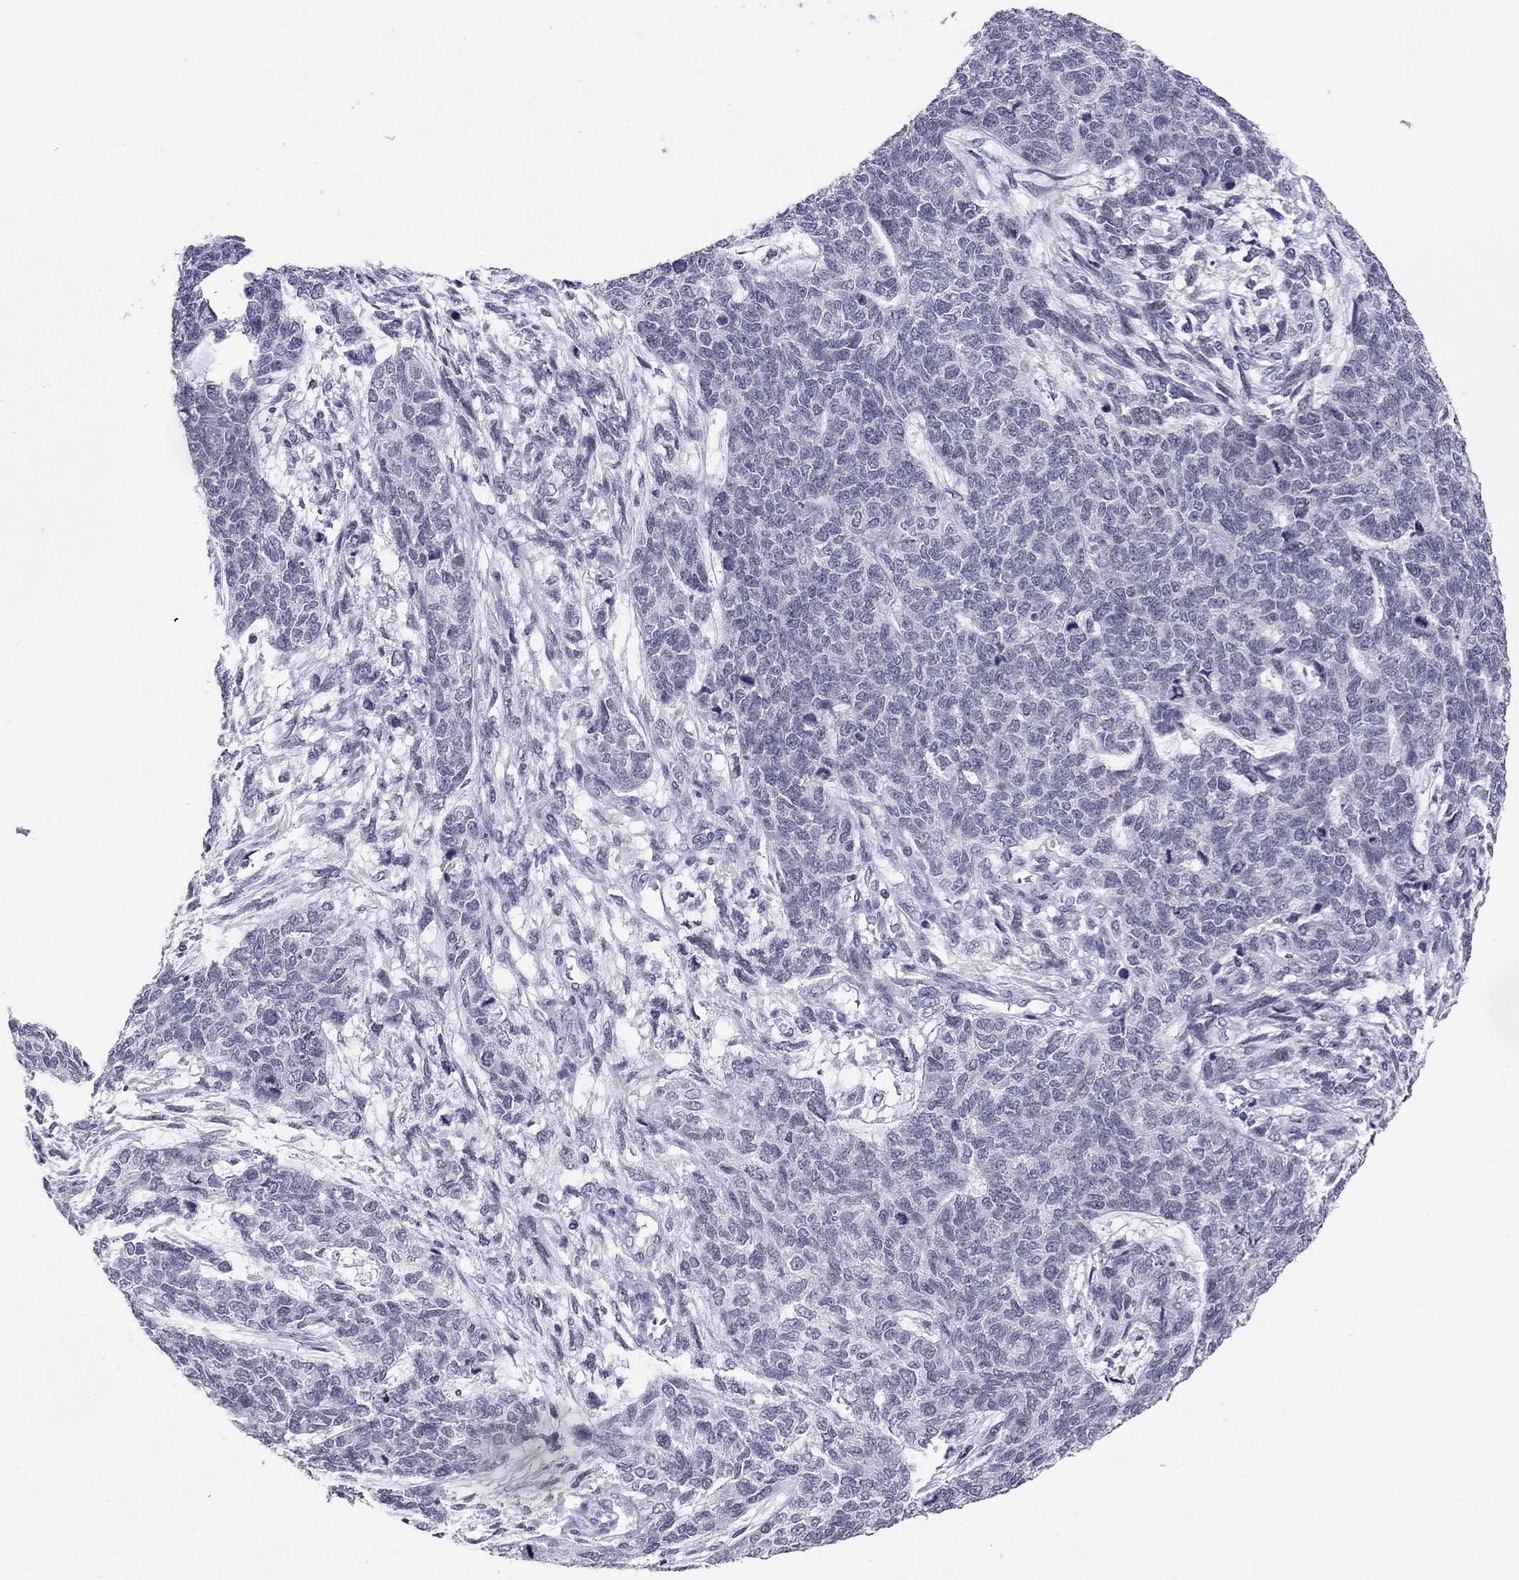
{"staining": {"intensity": "negative", "quantity": "none", "location": "none"}, "tissue": "cervical cancer", "cell_type": "Tumor cells", "image_type": "cancer", "snomed": [{"axis": "morphology", "description": "Squamous cell carcinoma, NOS"}, {"axis": "topography", "description": "Cervix"}], "caption": "The immunohistochemistry (IHC) micrograph has no significant staining in tumor cells of cervical cancer tissue. Brightfield microscopy of IHC stained with DAB (3,3'-diaminobenzidine) (brown) and hematoxylin (blue), captured at high magnification.", "gene": "JHY", "patient": {"sex": "female", "age": 63}}